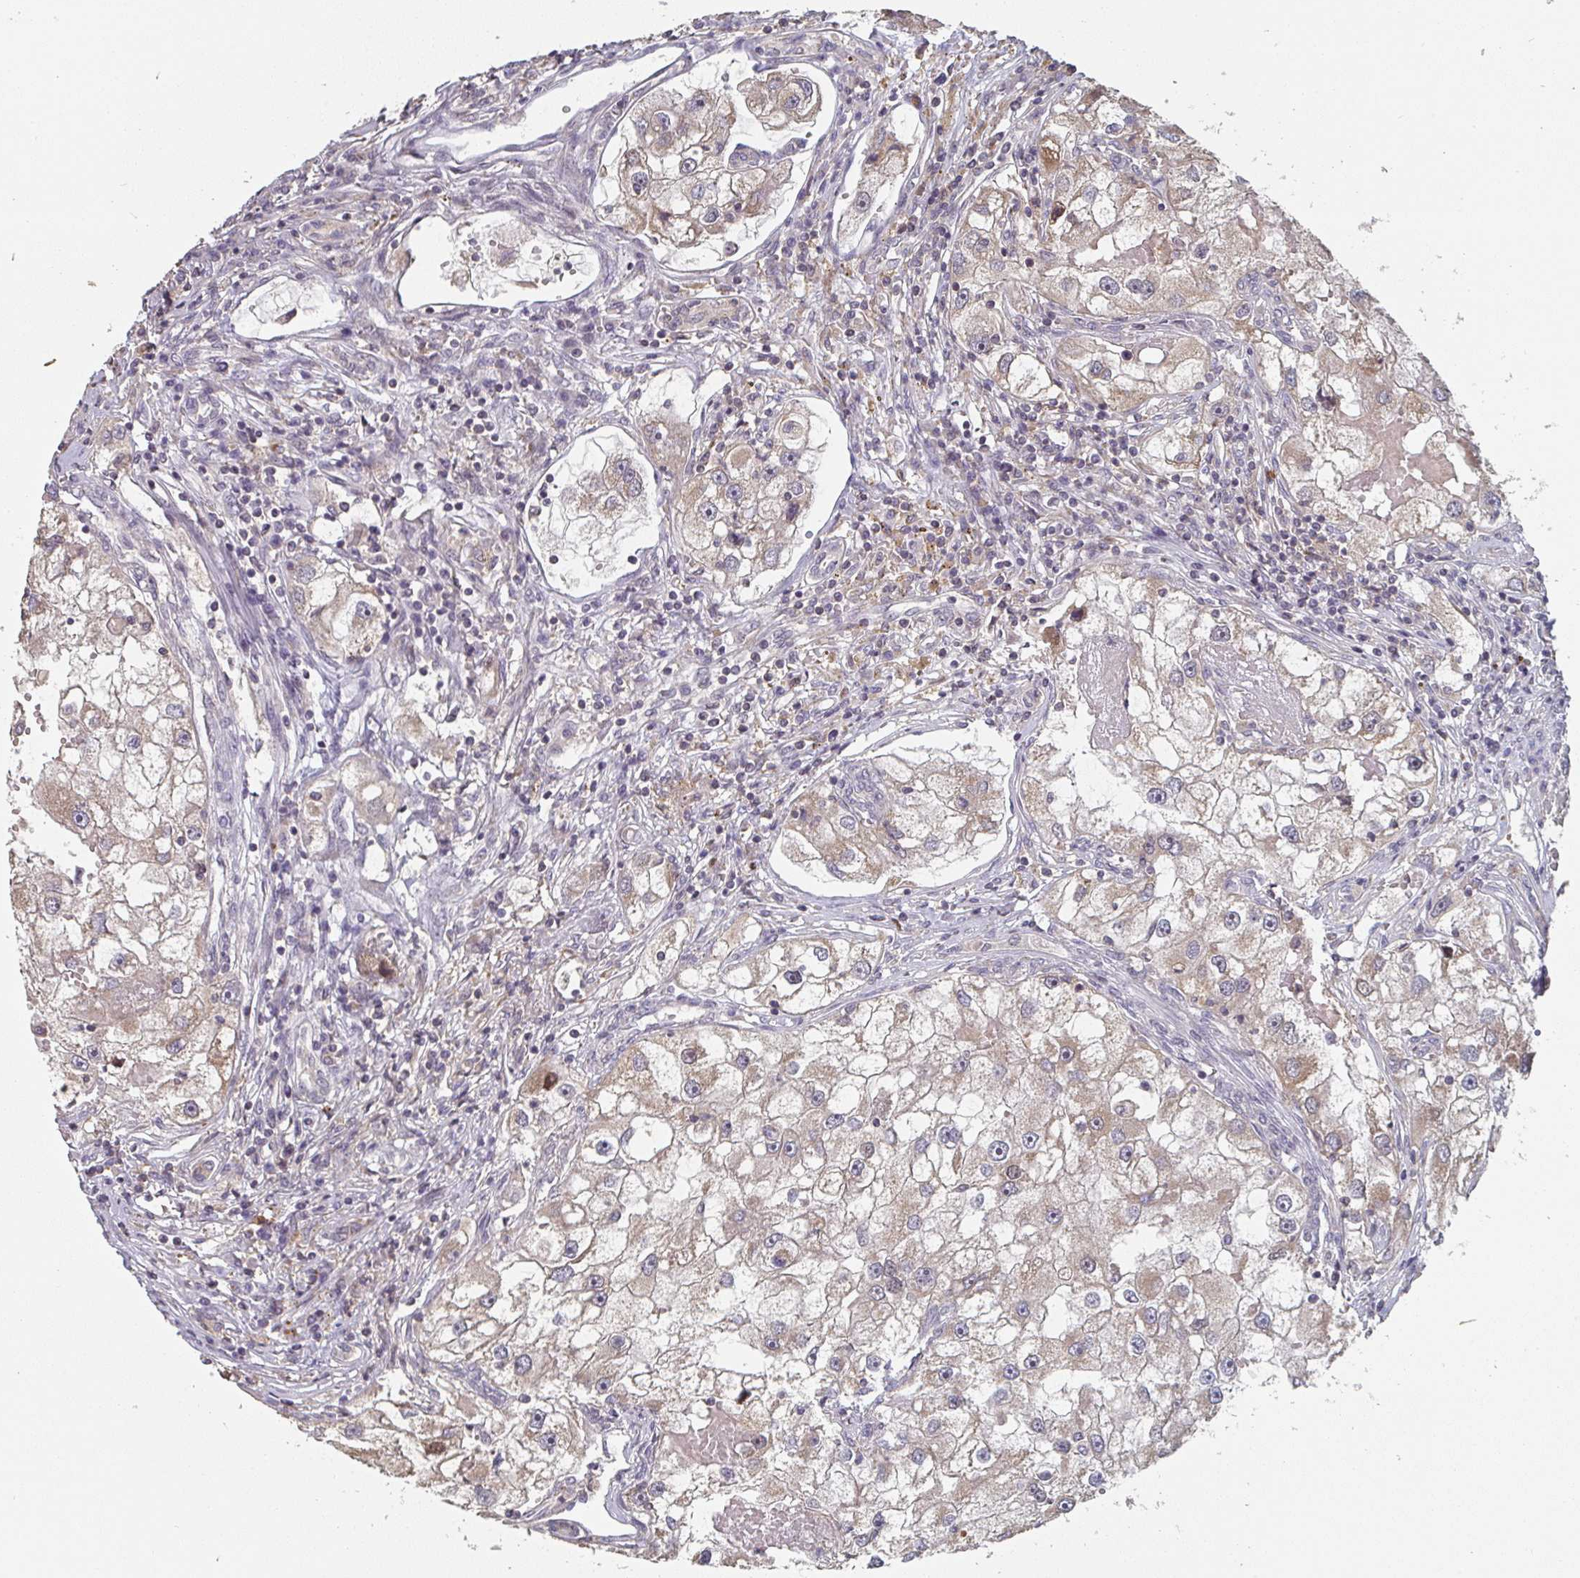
{"staining": {"intensity": "weak", "quantity": ">75%", "location": "cytoplasmic/membranous"}, "tissue": "renal cancer", "cell_type": "Tumor cells", "image_type": "cancer", "snomed": [{"axis": "morphology", "description": "Adenocarcinoma, NOS"}, {"axis": "topography", "description": "Kidney"}], "caption": "This image exhibits IHC staining of adenocarcinoma (renal), with low weak cytoplasmic/membranous staining in approximately >75% of tumor cells.", "gene": "RANGRF", "patient": {"sex": "male", "age": 63}}